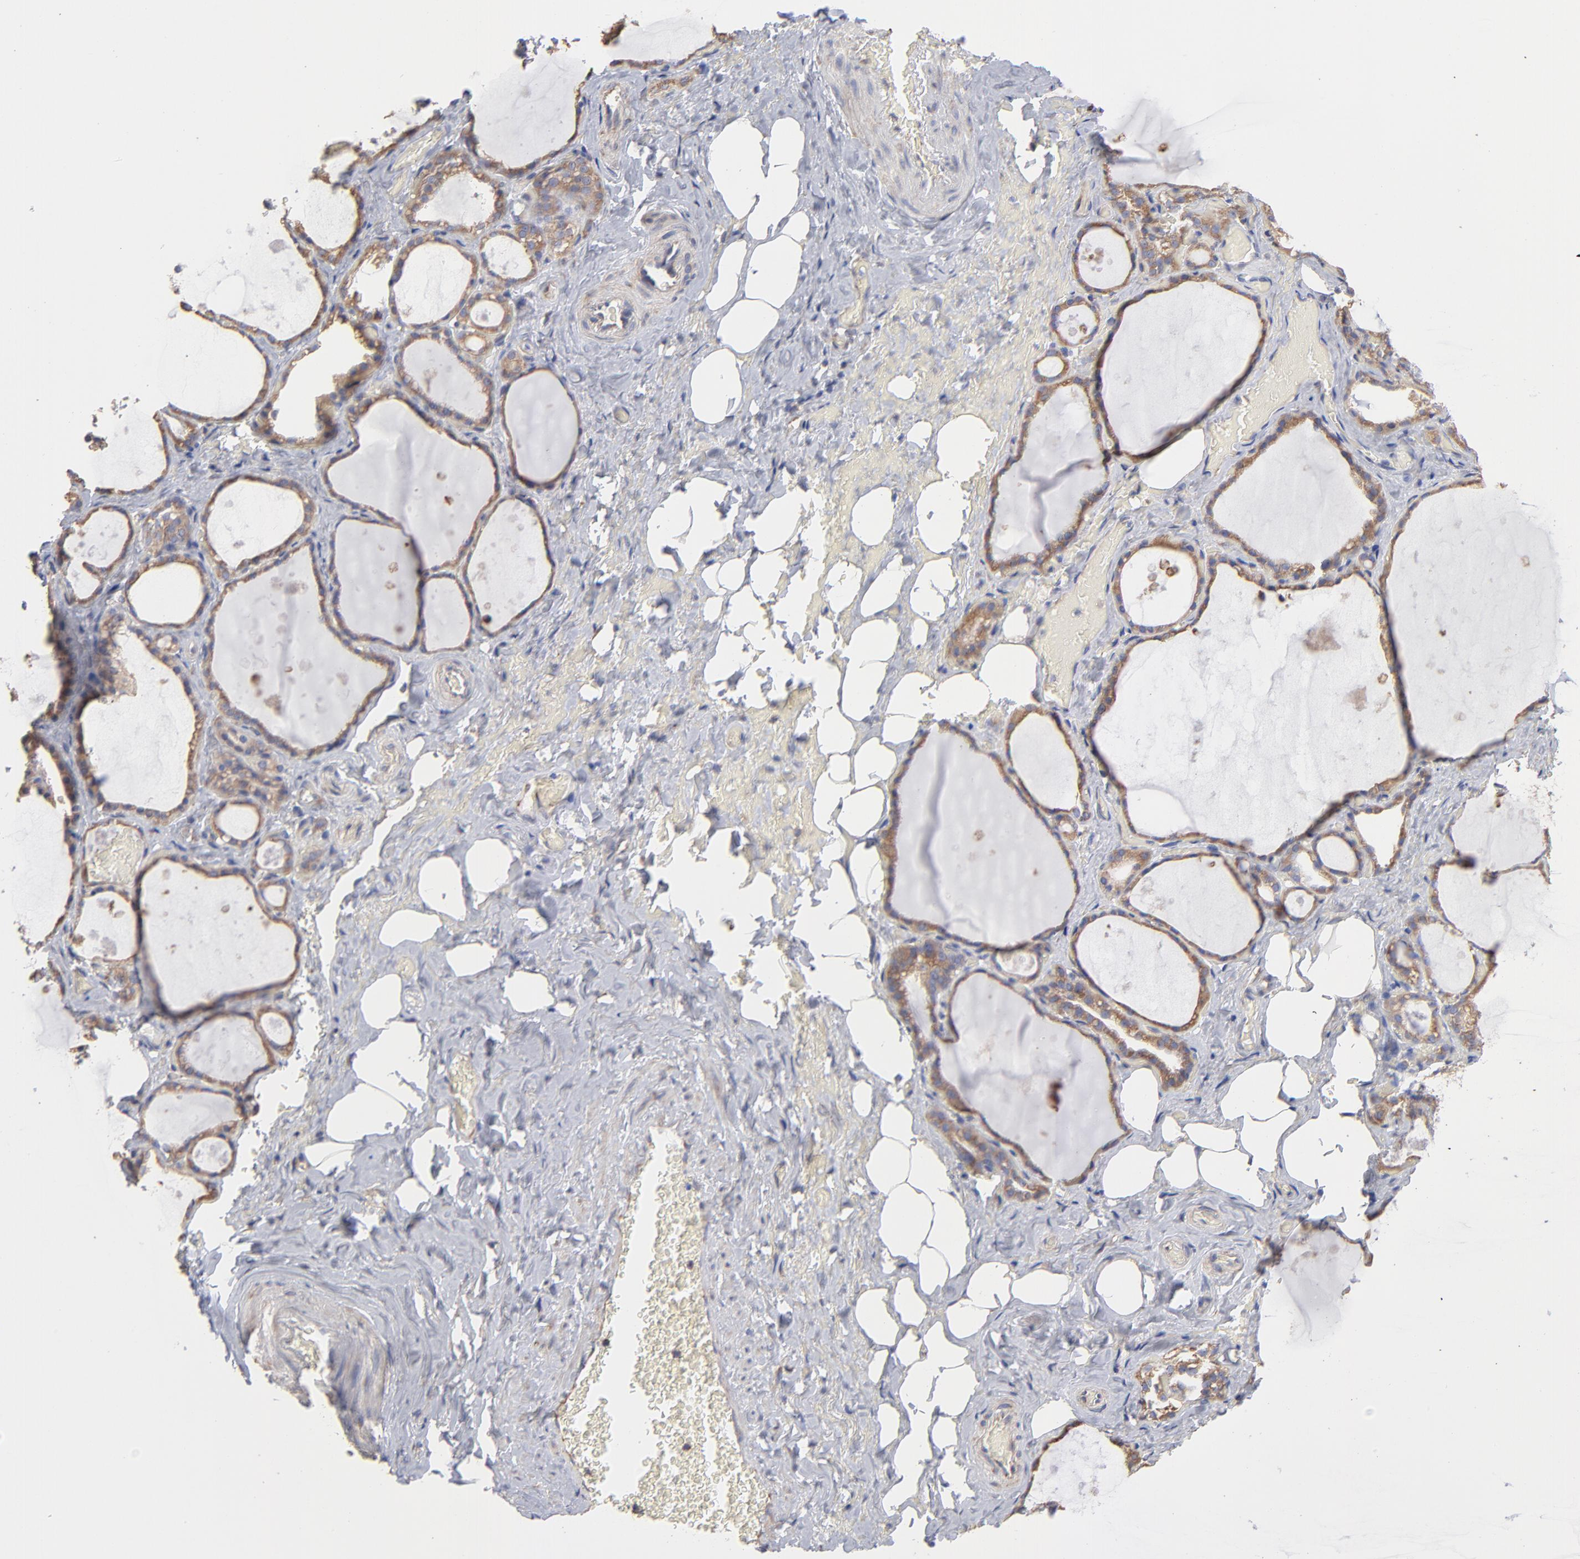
{"staining": {"intensity": "moderate", "quantity": ">75%", "location": "cytoplasmic/membranous"}, "tissue": "thyroid gland", "cell_type": "Glandular cells", "image_type": "normal", "snomed": [{"axis": "morphology", "description": "Normal tissue, NOS"}, {"axis": "topography", "description": "Thyroid gland"}], "caption": "Immunohistochemistry (IHC) photomicrograph of unremarkable thyroid gland: thyroid gland stained using immunohistochemistry demonstrates medium levels of moderate protein expression localized specifically in the cytoplasmic/membranous of glandular cells, appearing as a cytoplasmic/membranous brown color.", "gene": "RPL3", "patient": {"sex": "male", "age": 61}}